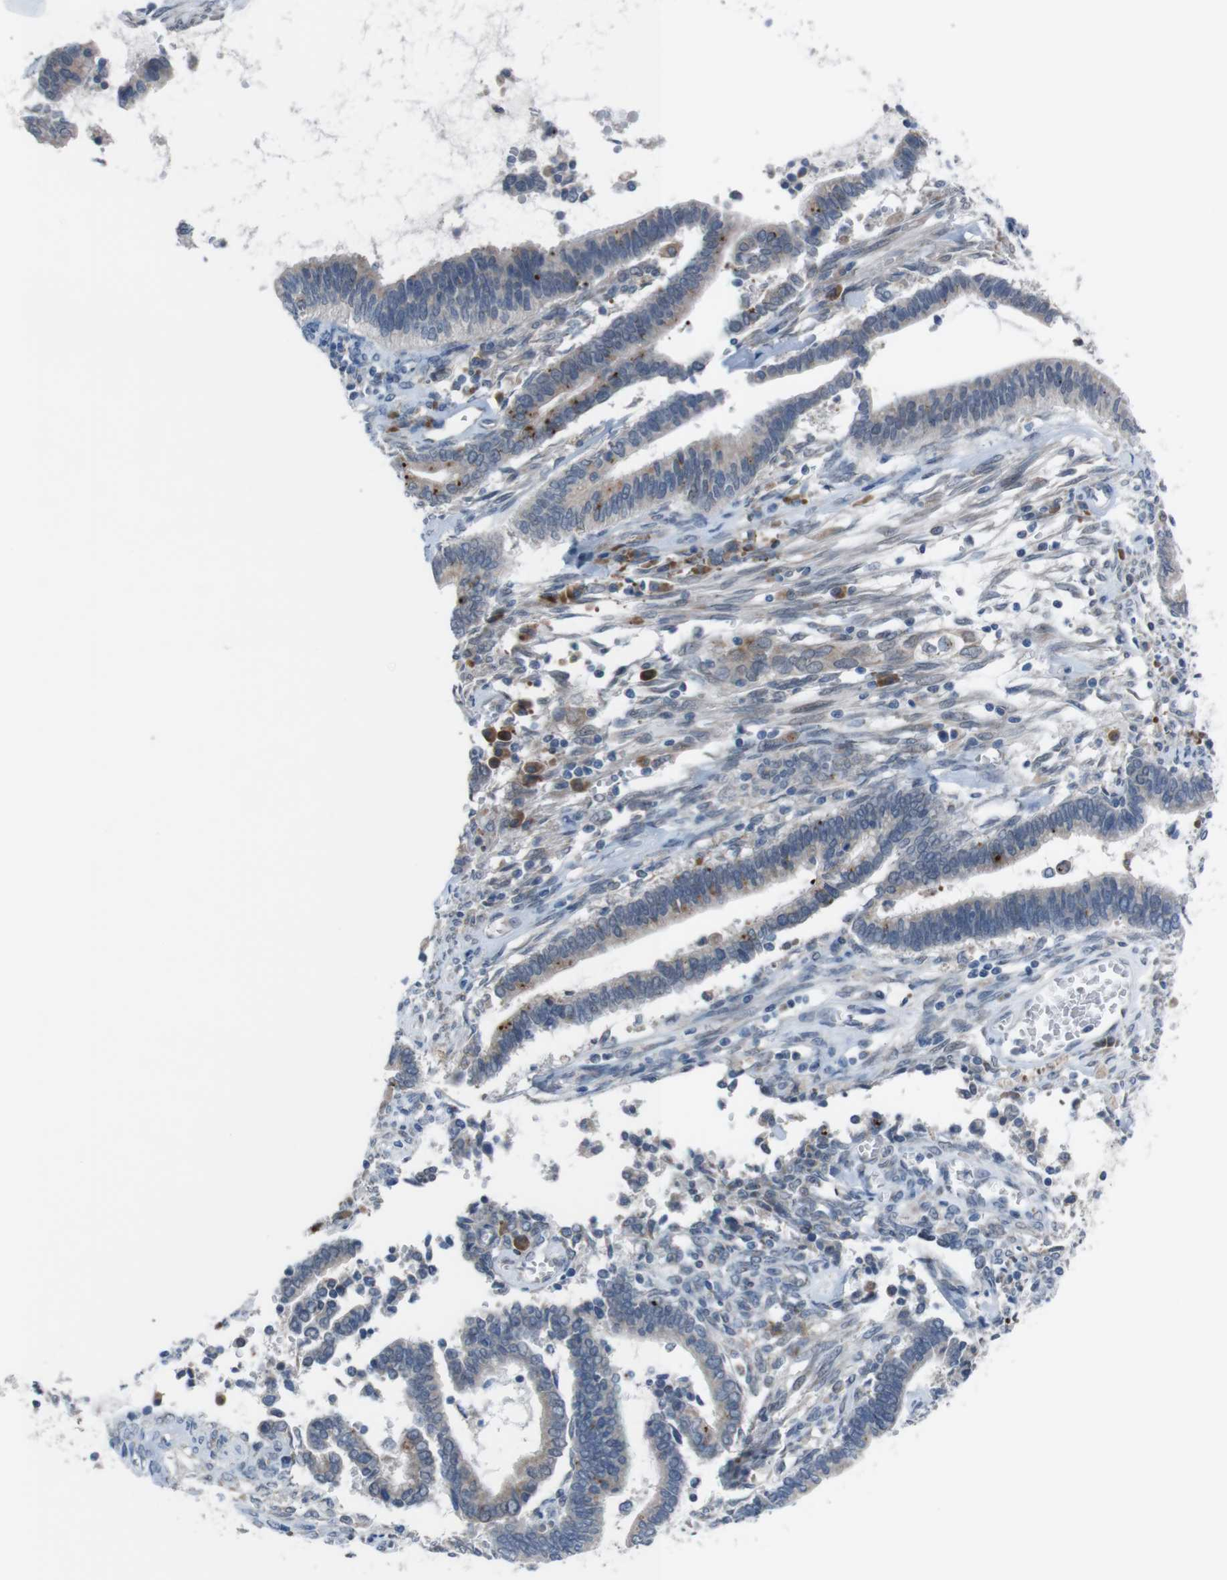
{"staining": {"intensity": "weak", "quantity": "25%-75%", "location": "cytoplasmic/membranous"}, "tissue": "cervical cancer", "cell_type": "Tumor cells", "image_type": "cancer", "snomed": [{"axis": "morphology", "description": "Adenocarcinoma, NOS"}, {"axis": "topography", "description": "Cervix"}], "caption": "This photomicrograph displays immunohistochemistry (IHC) staining of cervical adenocarcinoma, with low weak cytoplasmic/membranous staining in about 25%-75% of tumor cells.", "gene": "CDH22", "patient": {"sex": "female", "age": 44}}